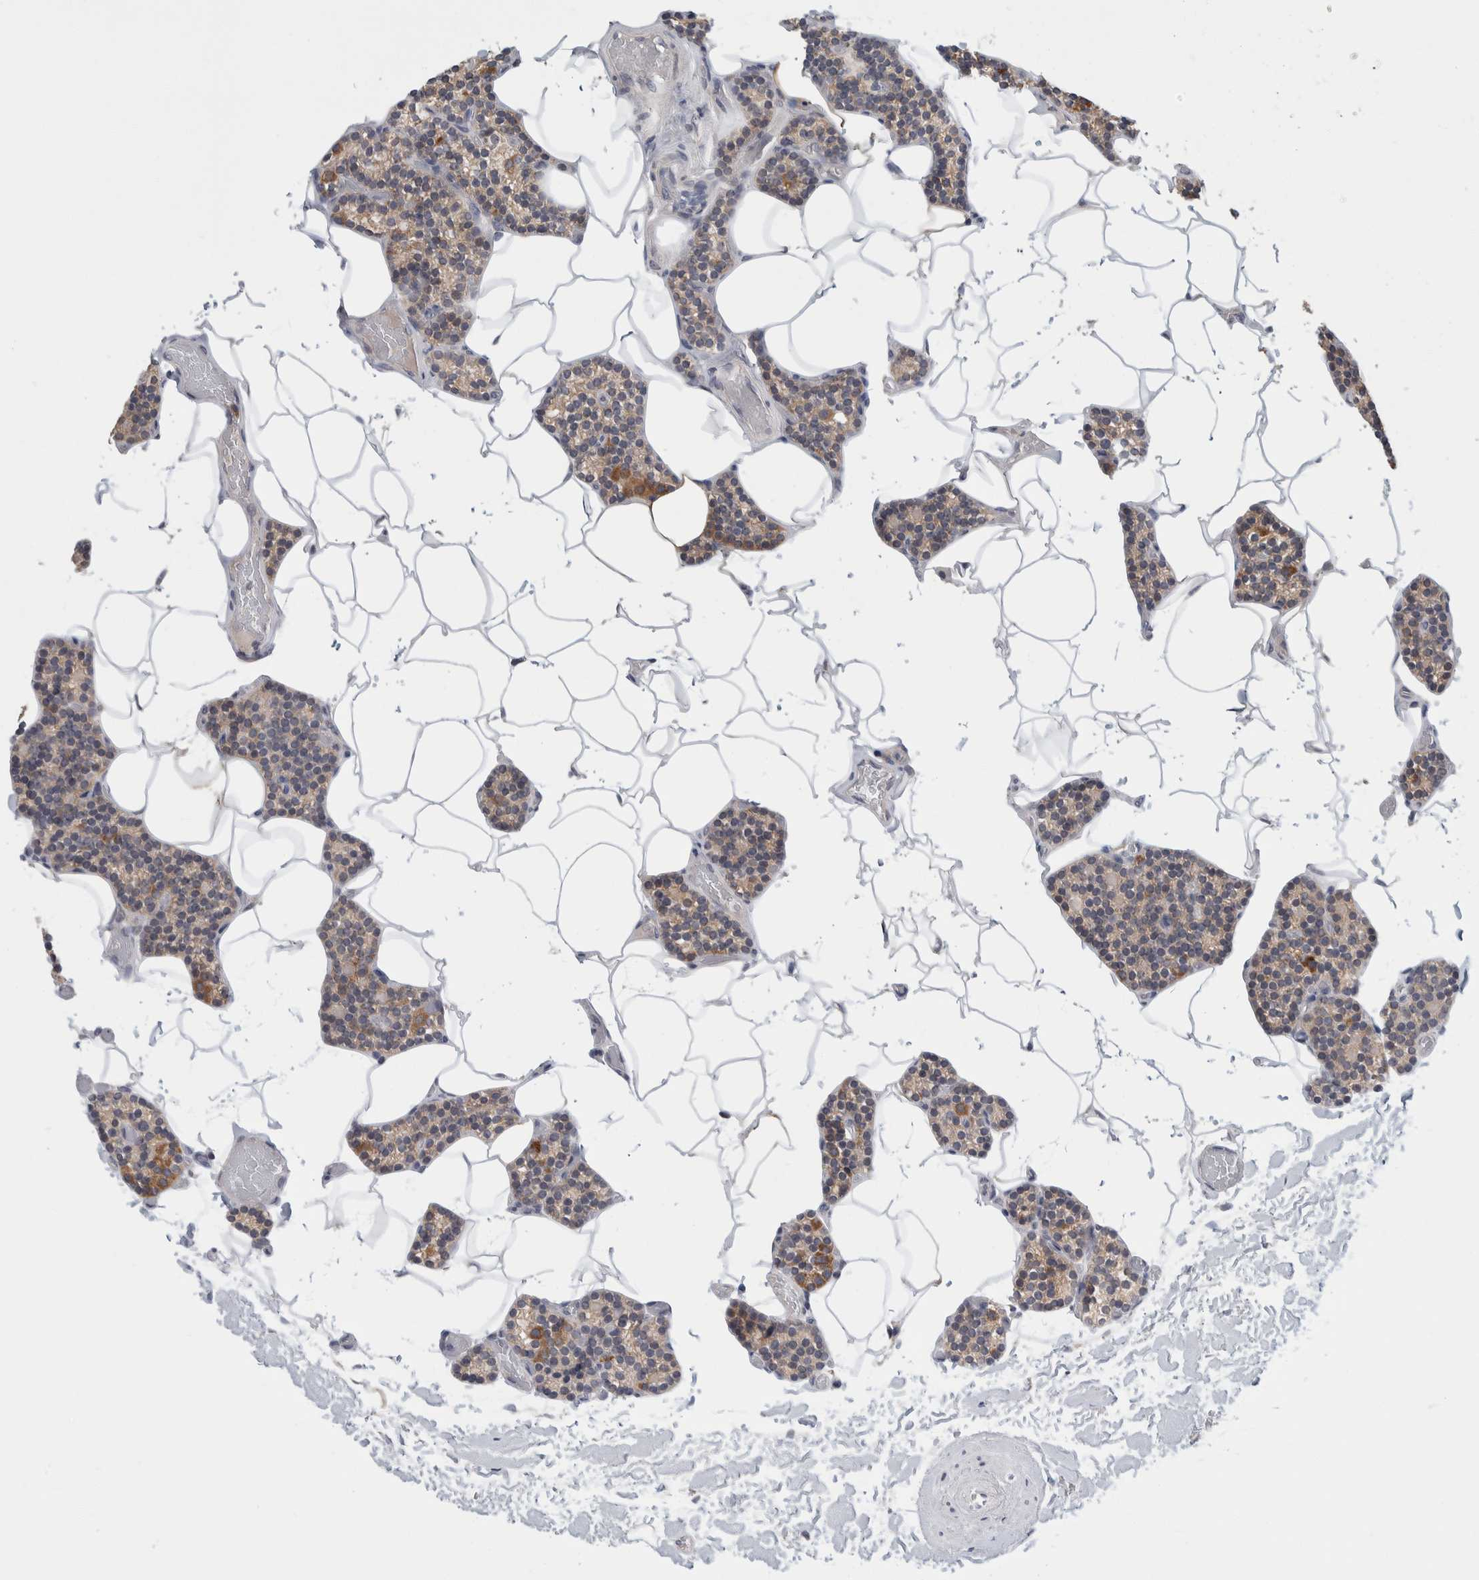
{"staining": {"intensity": "moderate", "quantity": ">75%", "location": "cytoplasmic/membranous"}, "tissue": "parathyroid gland", "cell_type": "Glandular cells", "image_type": "normal", "snomed": [{"axis": "morphology", "description": "Normal tissue, NOS"}, {"axis": "topography", "description": "Parathyroid gland"}], "caption": "IHC (DAB (3,3'-diaminobenzidine)) staining of unremarkable human parathyroid gland shows moderate cytoplasmic/membranous protein positivity in approximately >75% of glandular cells. The staining was performed using DAB, with brown indicating positive protein expression. Nuclei are stained blue with hematoxylin.", "gene": "SHPK", "patient": {"sex": "male", "age": 52}}